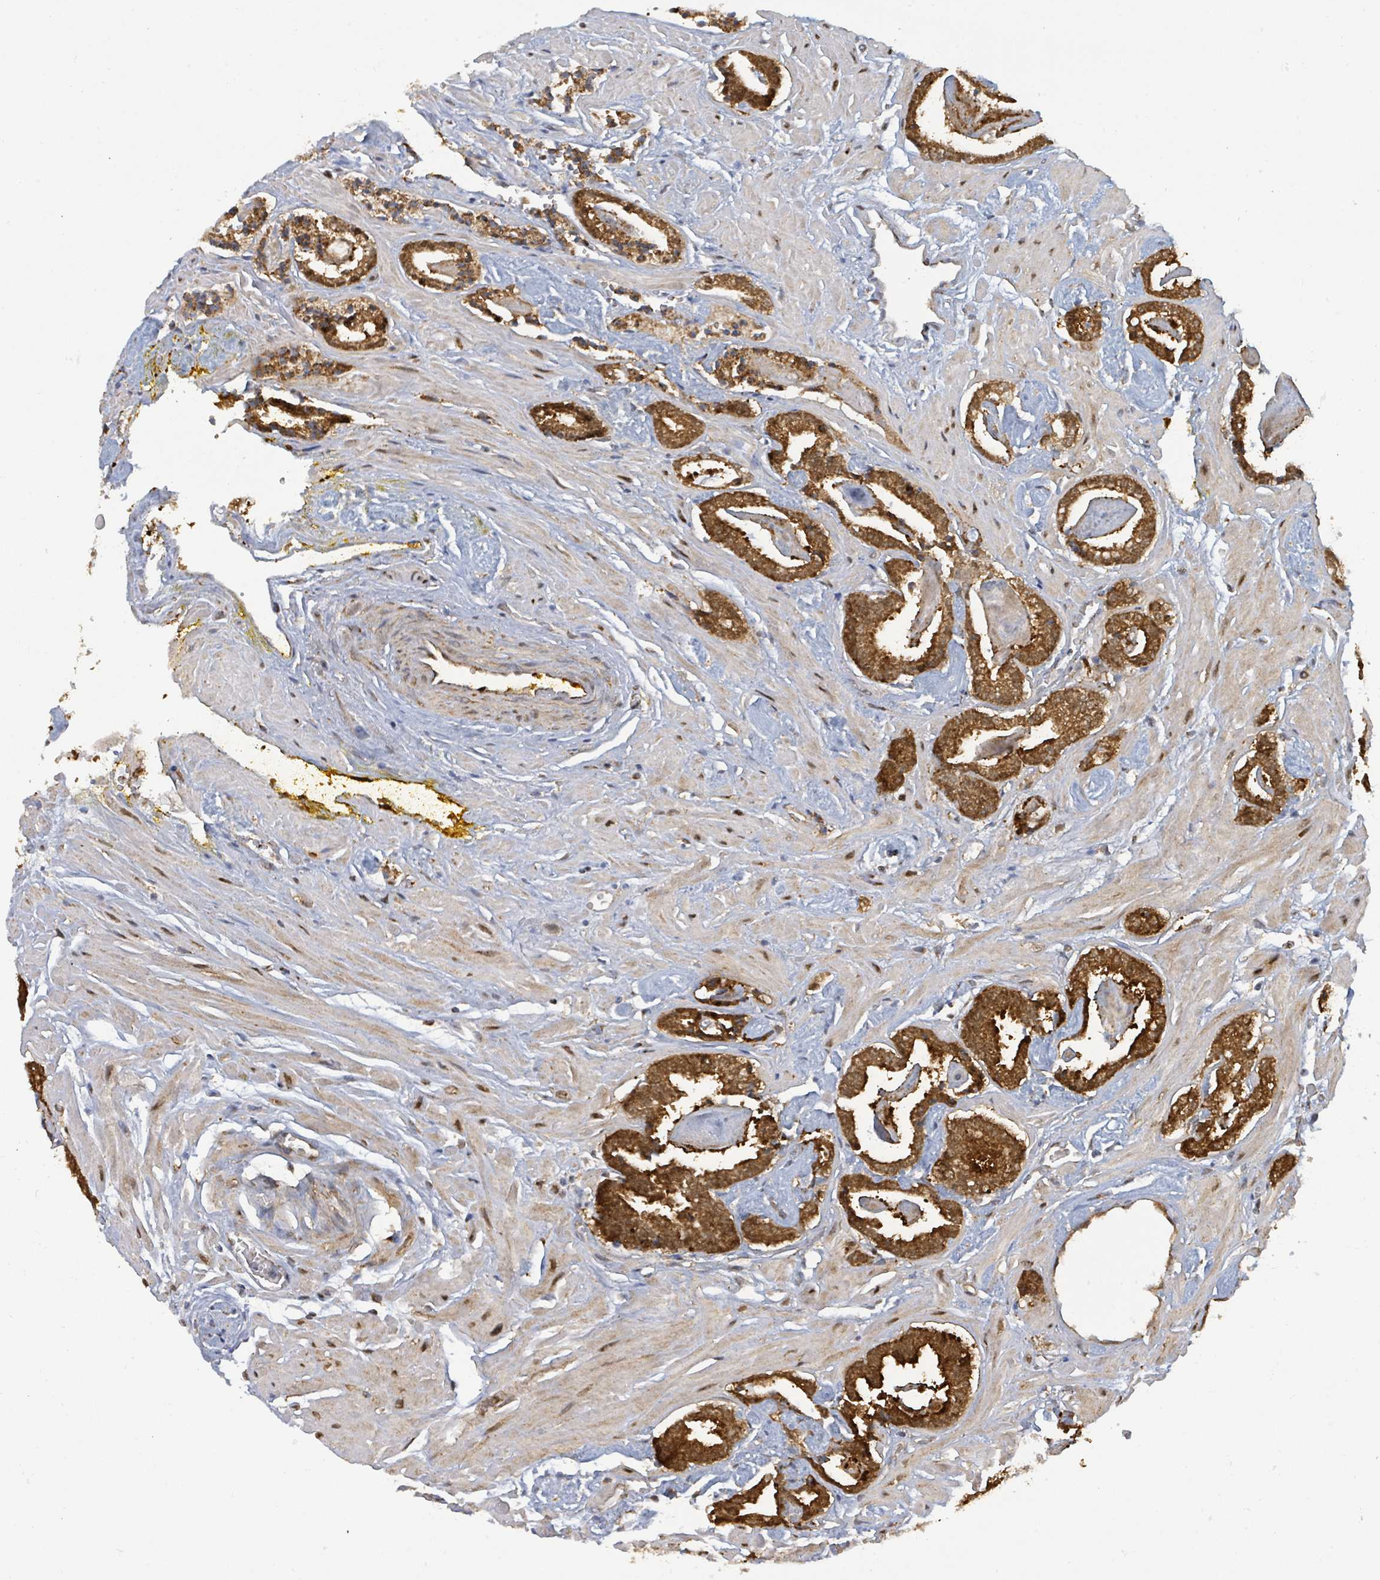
{"staining": {"intensity": "strong", "quantity": ">75%", "location": "cytoplasmic/membranous,nuclear"}, "tissue": "prostate cancer", "cell_type": "Tumor cells", "image_type": "cancer", "snomed": [{"axis": "morphology", "description": "Adenocarcinoma, Low grade"}, {"axis": "topography", "description": "Prostate"}], "caption": "Strong cytoplasmic/membranous and nuclear protein staining is seen in about >75% of tumor cells in prostate cancer (low-grade adenocarcinoma).", "gene": "PSMB7", "patient": {"sex": "male", "age": 60}}